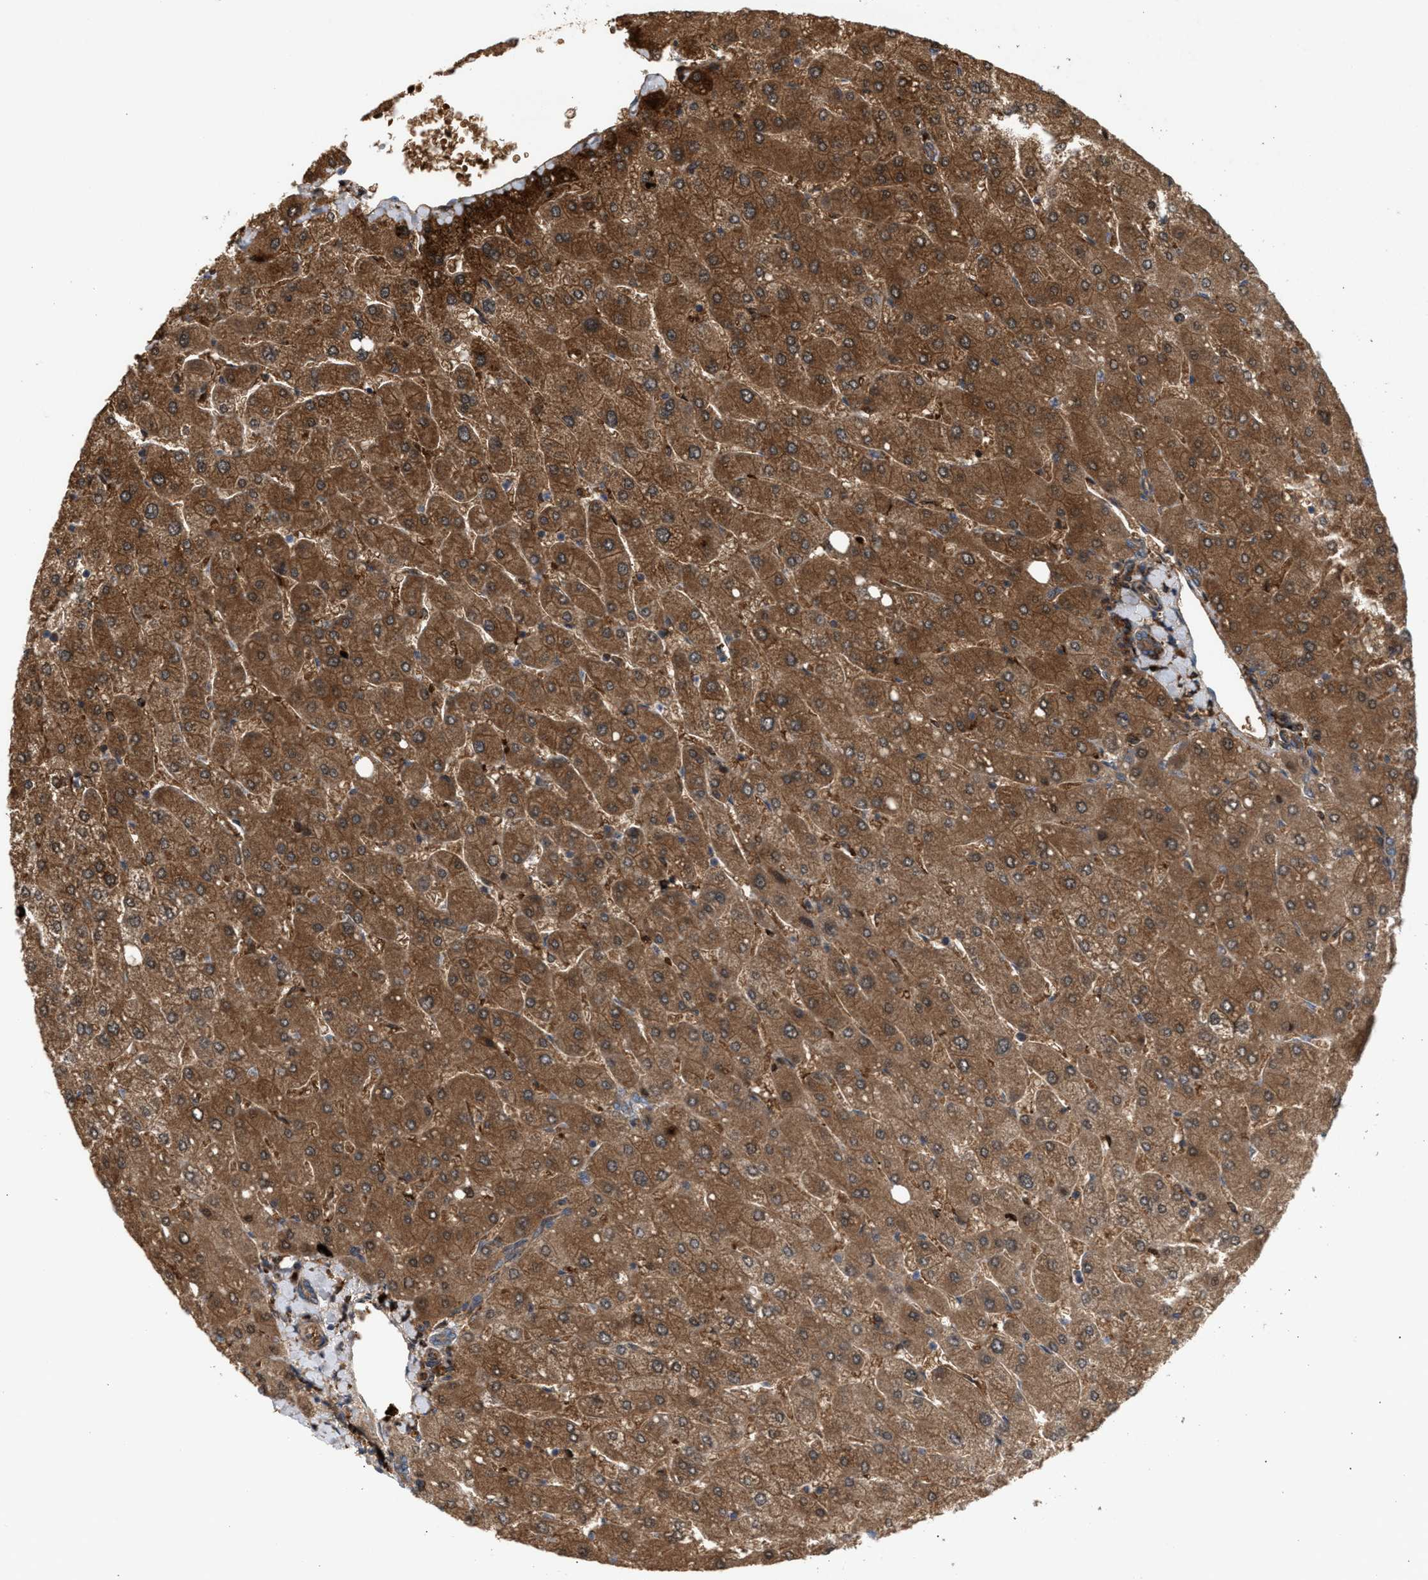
{"staining": {"intensity": "moderate", "quantity": ">75%", "location": "cytoplasmic/membranous"}, "tissue": "liver", "cell_type": "Cholangiocytes", "image_type": "normal", "snomed": [{"axis": "morphology", "description": "Normal tissue, NOS"}, {"axis": "topography", "description": "Liver"}], "caption": "Liver stained for a protein exhibits moderate cytoplasmic/membranous positivity in cholangiocytes. (IHC, brightfield microscopy, high magnification).", "gene": "GCC1", "patient": {"sex": "male", "age": 55}}